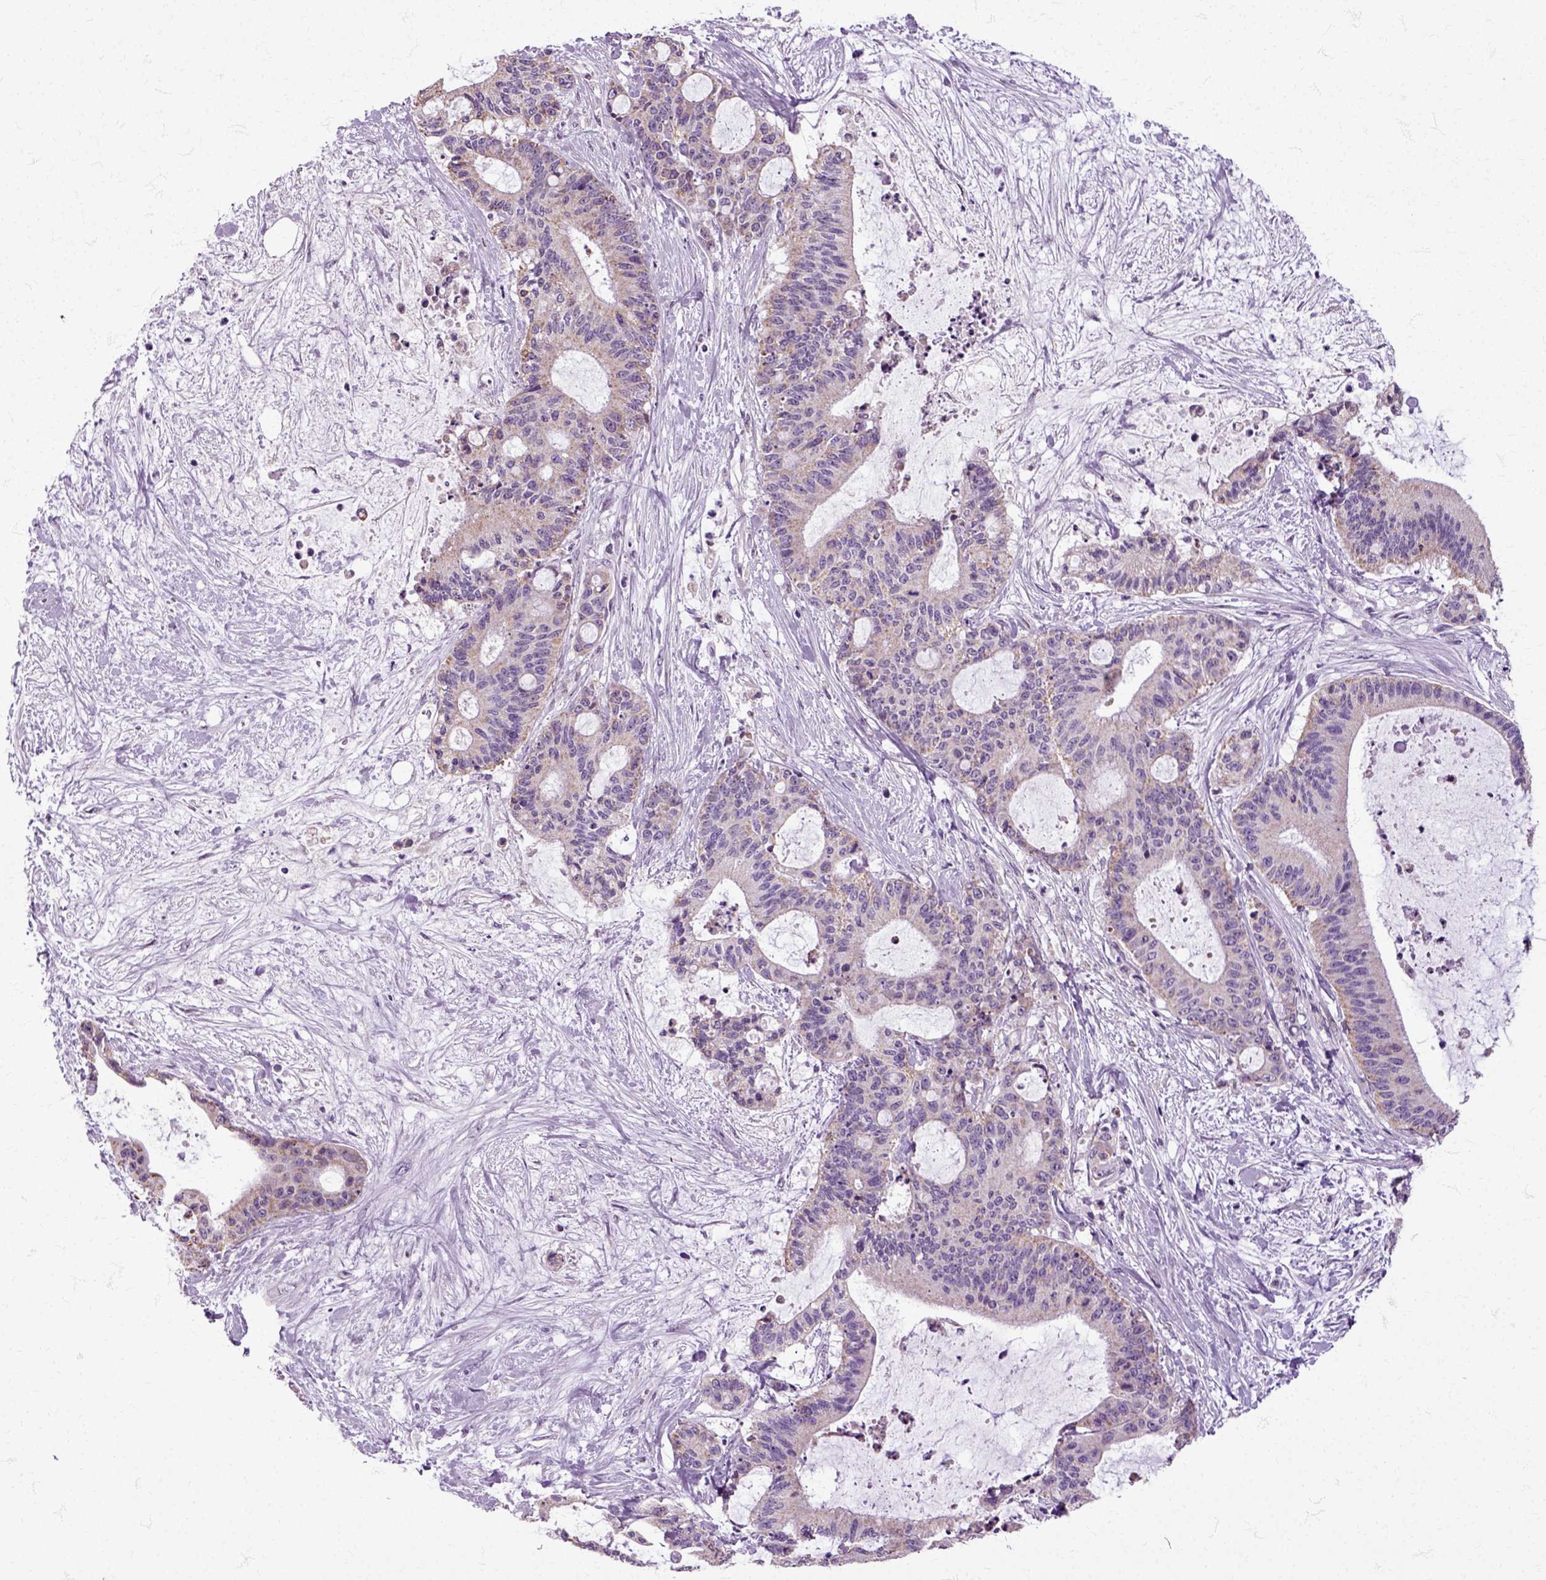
{"staining": {"intensity": "weak", "quantity": "25%-75%", "location": "cytoplasmic/membranous"}, "tissue": "liver cancer", "cell_type": "Tumor cells", "image_type": "cancer", "snomed": [{"axis": "morphology", "description": "Cholangiocarcinoma"}, {"axis": "topography", "description": "Liver"}], "caption": "Protein expression analysis of liver cancer shows weak cytoplasmic/membranous positivity in approximately 25%-75% of tumor cells. The staining is performed using DAB (3,3'-diaminobenzidine) brown chromogen to label protein expression. The nuclei are counter-stained blue using hematoxylin.", "gene": "HSPA2", "patient": {"sex": "female", "age": 73}}